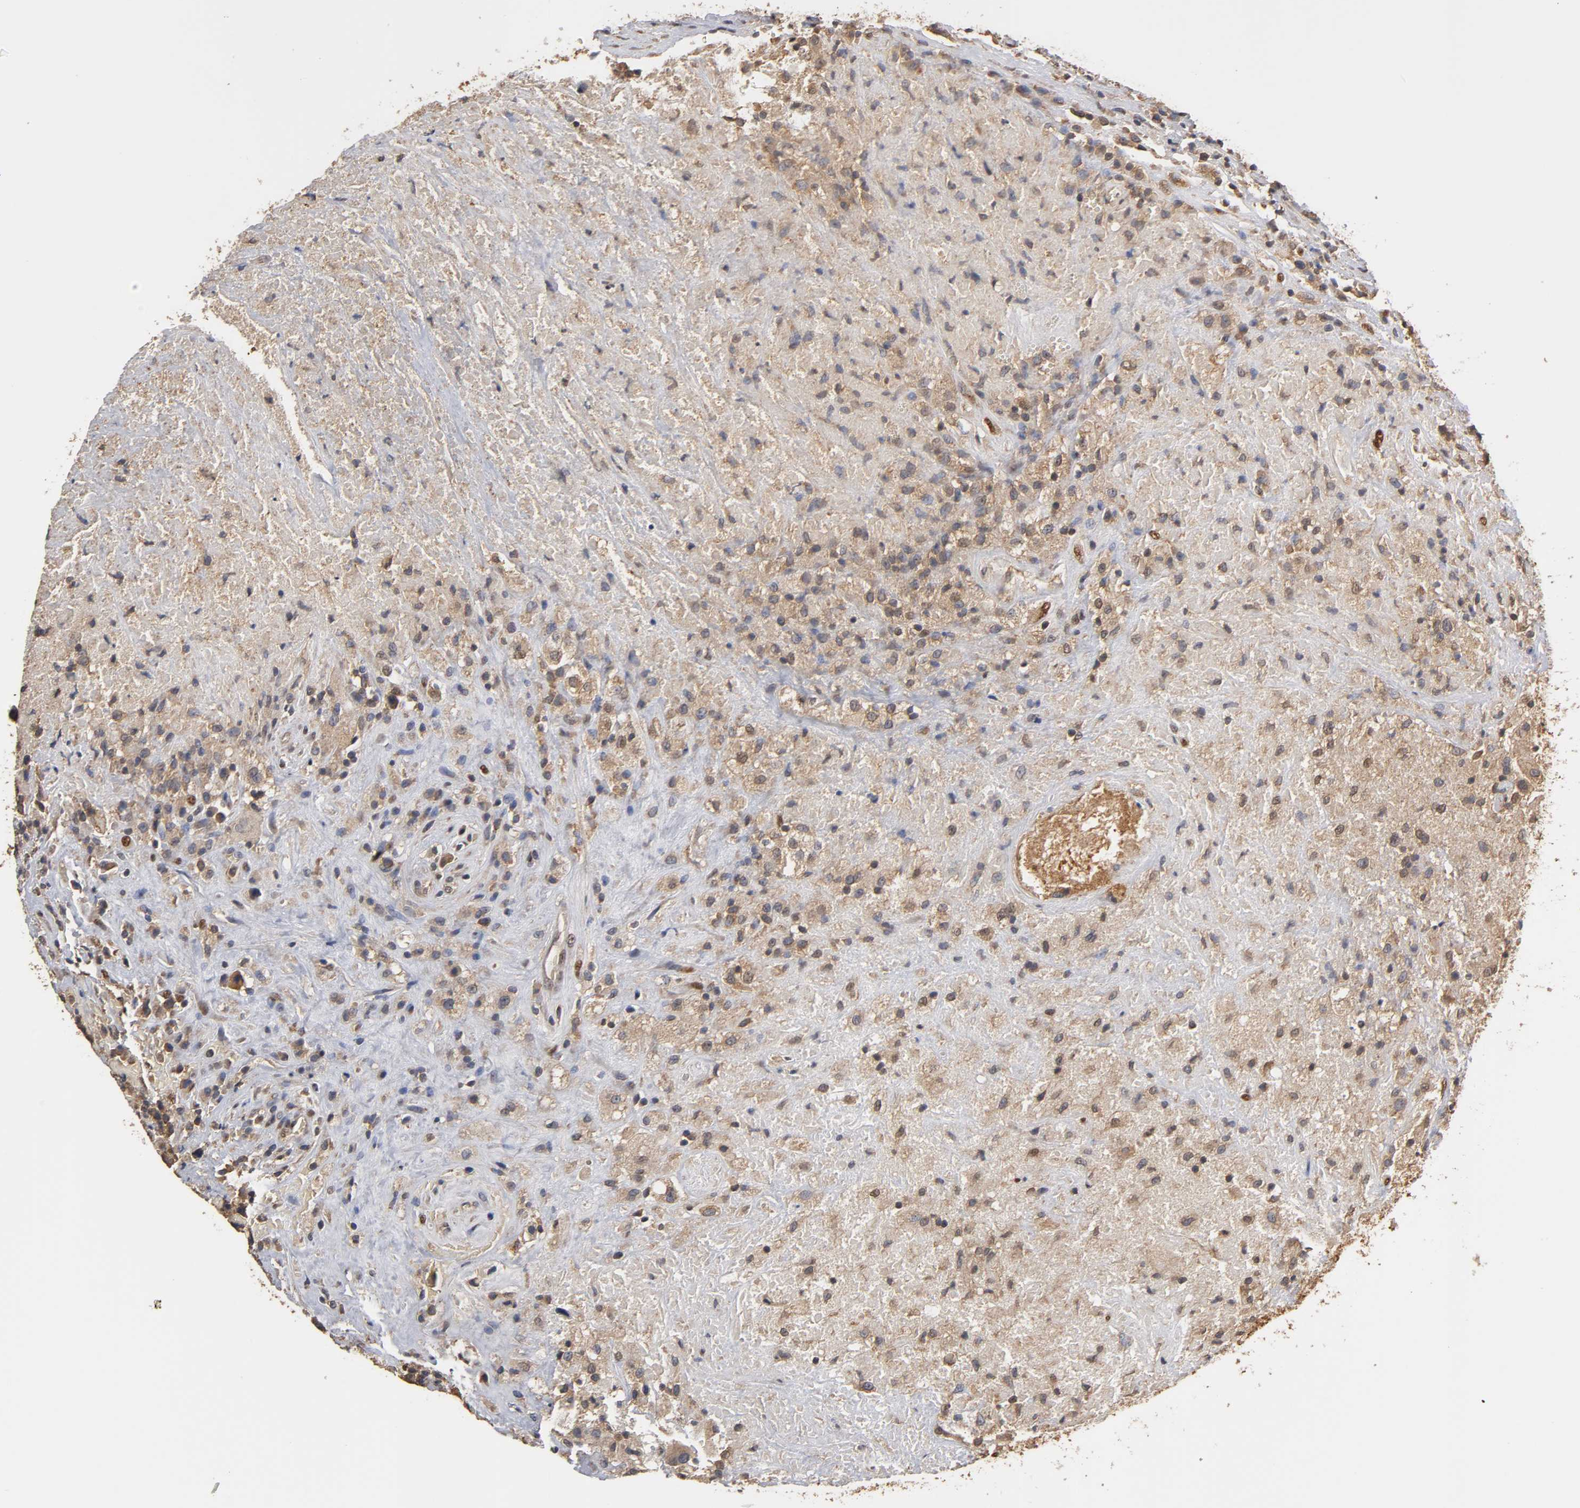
{"staining": {"intensity": "moderate", "quantity": "25%-75%", "location": "cytoplasmic/membranous"}, "tissue": "testis cancer", "cell_type": "Tumor cells", "image_type": "cancer", "snomed": [{"axis": "morphology", "description": "Necrosis, NOS"}, {"axis": "morphology", "description": "Carcinoma, Embryonal, NOS"}, {"axis": "topography", "description": "Testis"}], "caption": "A brown stain labels moderate cytoplasmic/membranous staining of a protein in human embryonal carcinoma (testis) tumor cells. The protein is stained brown, and the nuclei are stained in blue (DAB IHC with brightfield microscopy, high magnification).", "gene": "PKN1", "patient": {"sex": "male", "age": 19}}